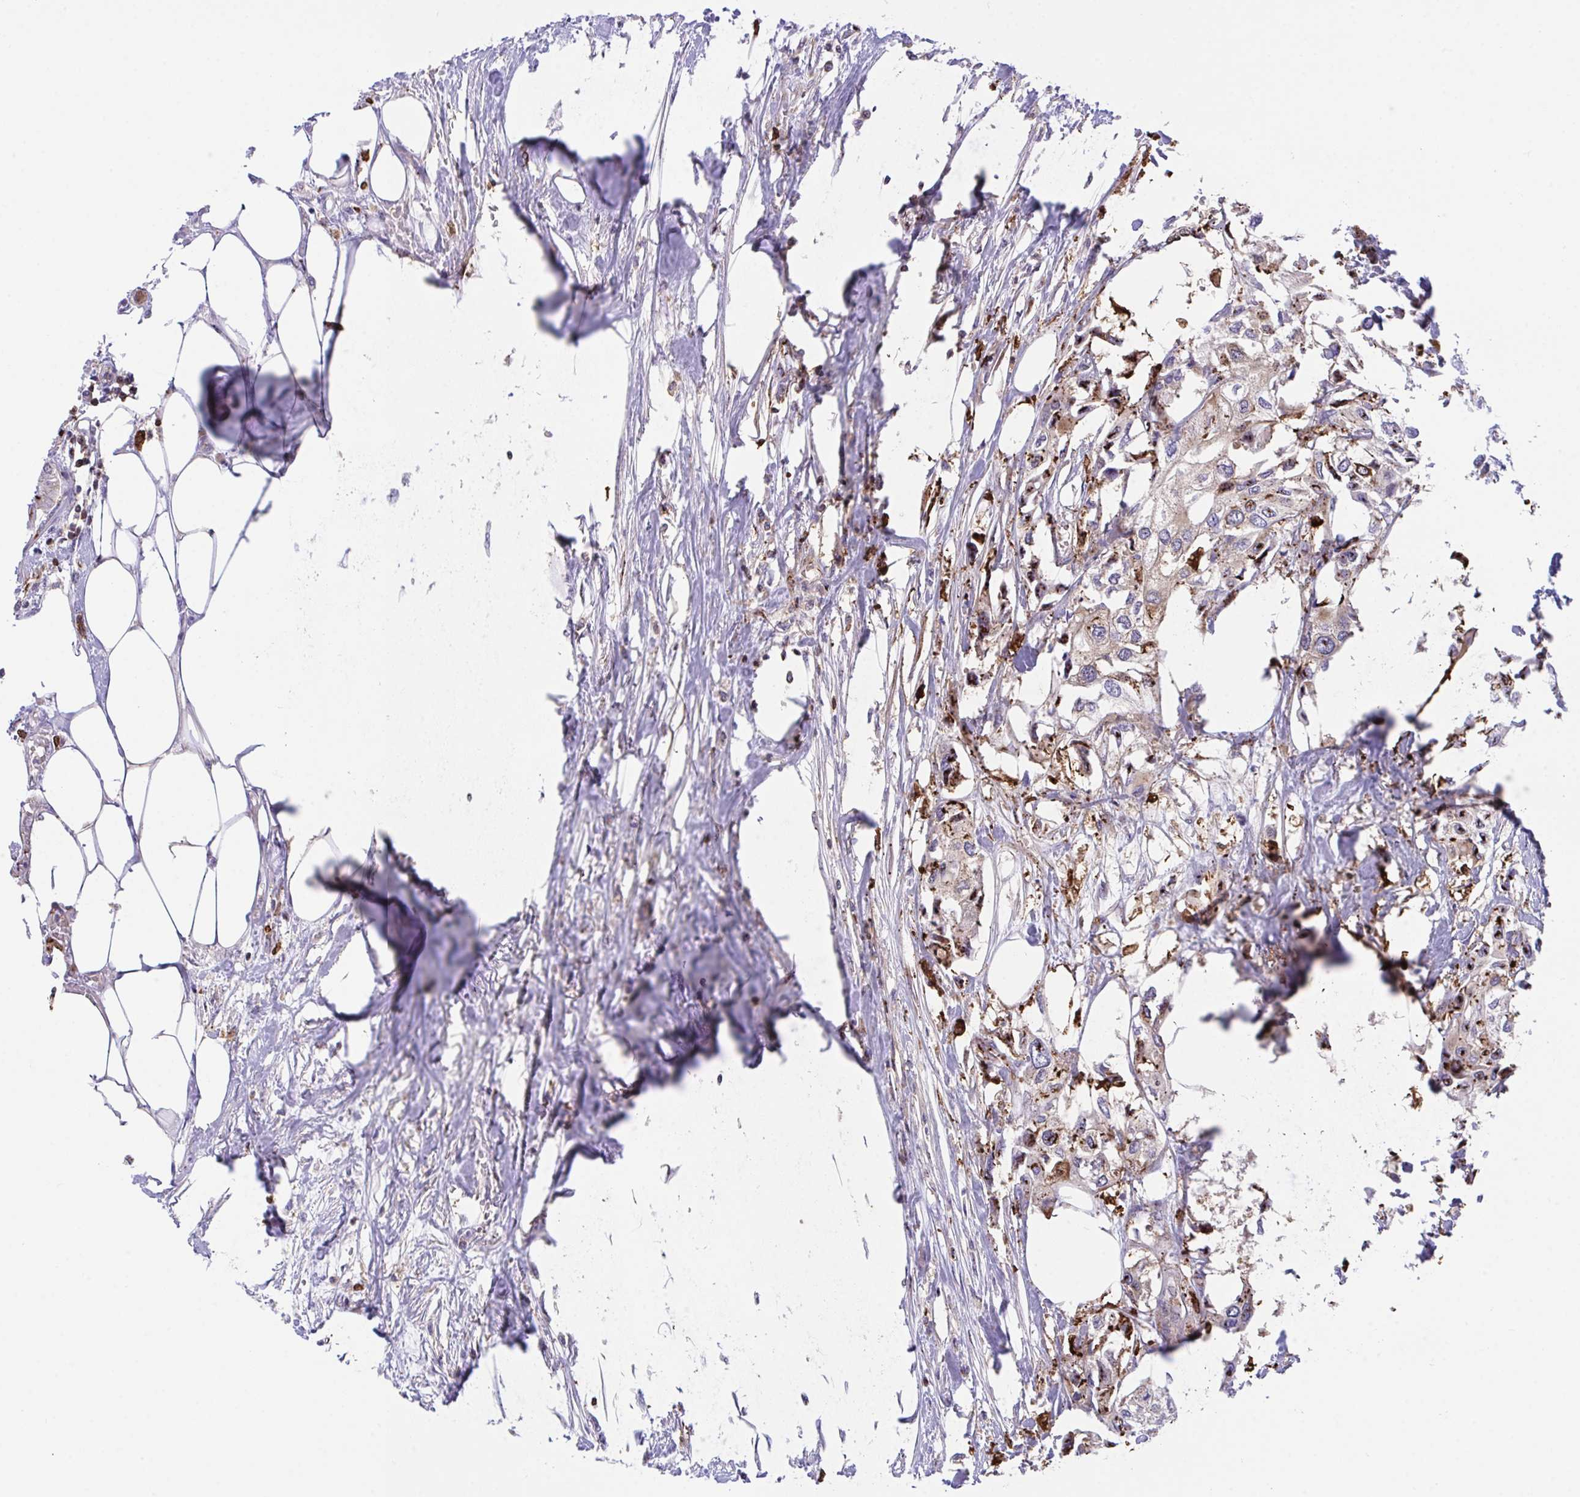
{"staining": {"intensity": "strong", "quantity": "25%-75%", "location": "cytoplasmic/membranous,nuclear"}, "tissue": "urothelial cancer", "cell_type": "Tumor cells", "image_type": "cancer", "snomed": [{"axis": "morphology", "description": "Urothelial carcinoma, High grade"}, {"axis": "topography", "description": "Urinary bladder"}], "caption": "Immunohistochemical staining of urothelial cancer shows high levels of strong cytoplasmic/membranous and nuclear staining in approximately 25%-75% of tumor cells.", "gene": "PPIH", "patient": {"sex": "male", "age": 64}}